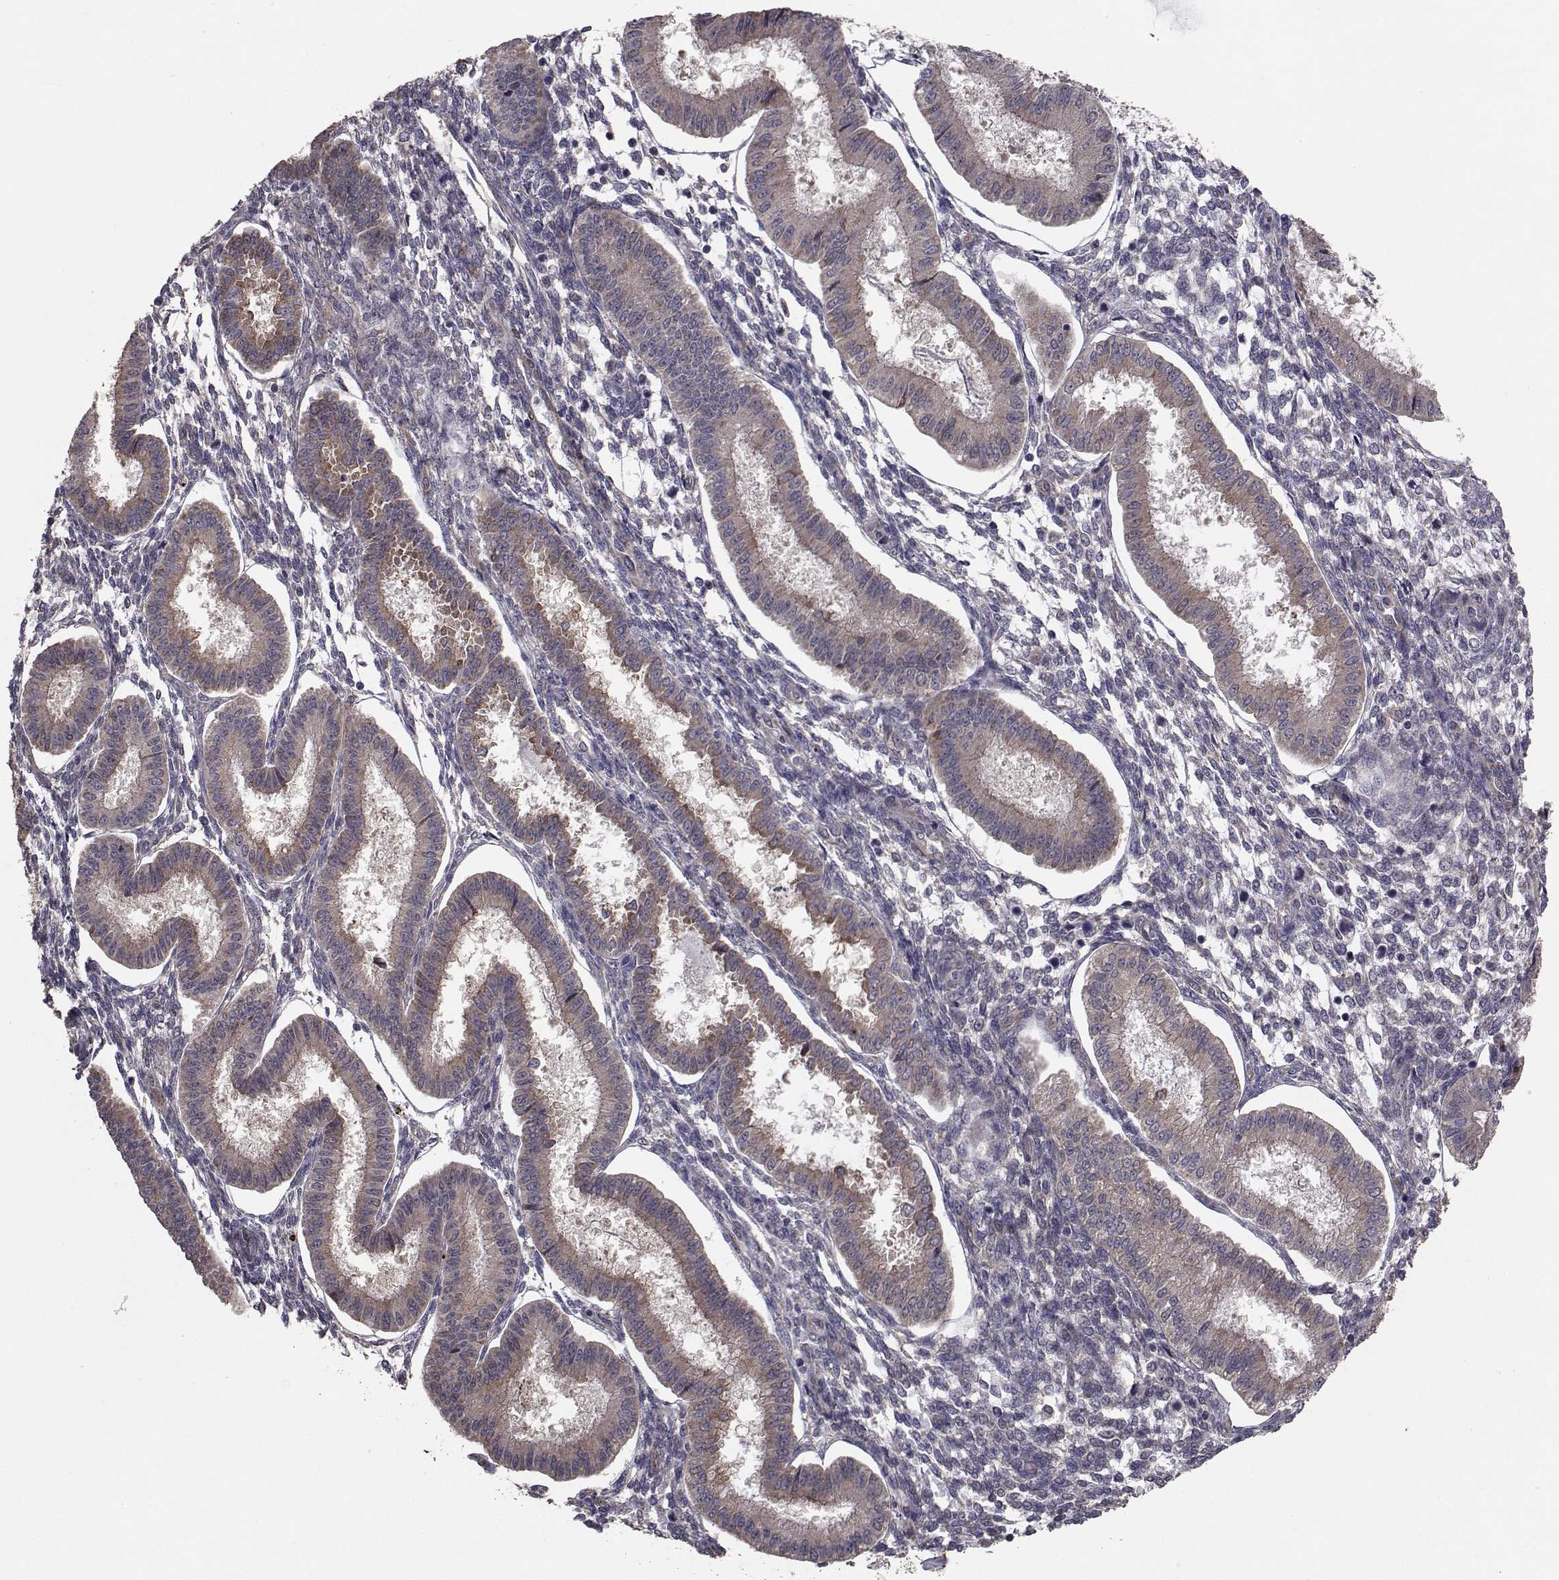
{"staining": {"intensity": "moderate", "quantity": "<25%", "location": "cytoplasmic/membranous"}, "tissue": "endometrium", "cell_type": "Cells in endometrial stroma", "image_type": "normal", "snomed": [{"axis": "morphology", "description": "Normal tissue, NOS"}, {"axis": "topography", "description": "Endometrium"}], "caption": "High-power microscopy captured an IHC histopathology image of unremarkable endometrium, revealing moderate cytoplasmic/membranous staining in approximately <25% of cells in endometrial stroma.", "gene": "TRIP10", "patient": {"sex": "female", "age": 43}}